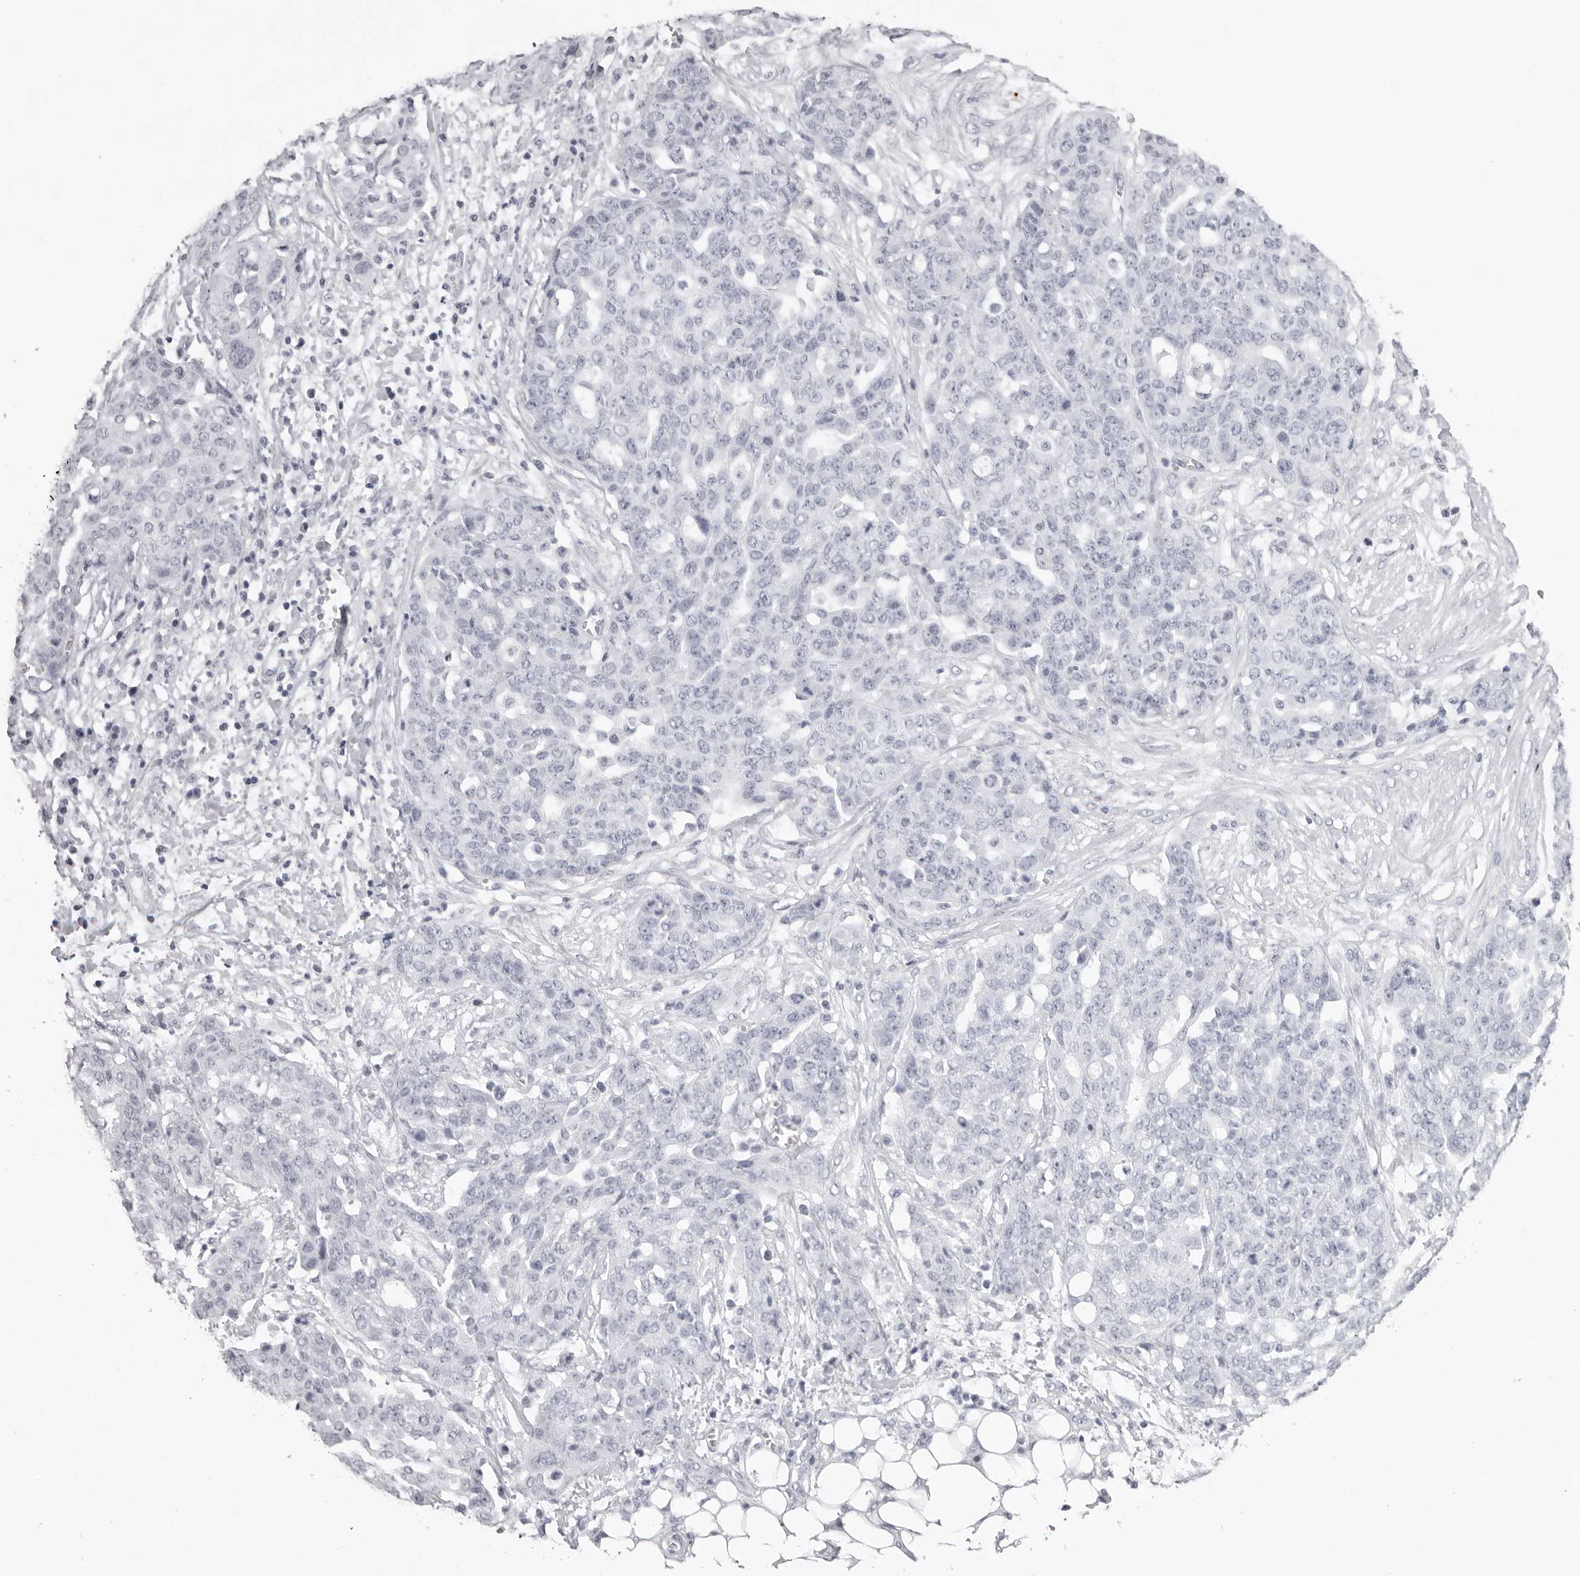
{"staining": {"intensity": "negative", "quantity": "none", "location": "none"}, "tissue": "ovarian cancer", "cell_type": "Tumor cells", "image_type": "cancer", "snomed": [{"axis": "morphology", "description": "Cystadenocarcinoma, serous, NOS"}, {"axis": "topography", "description": "Soft tissue"}, {"axis": "topography", "description": "Ovary"}], "caption": "DAB (3,3'-diaminobenzidine) immunohistochemical staining of human serous cystadenocarcinoma (ovarian) shows no significant expression in tumor cells.", "gene": "CST1", "patient": {"sex": "female", "age": 57}}